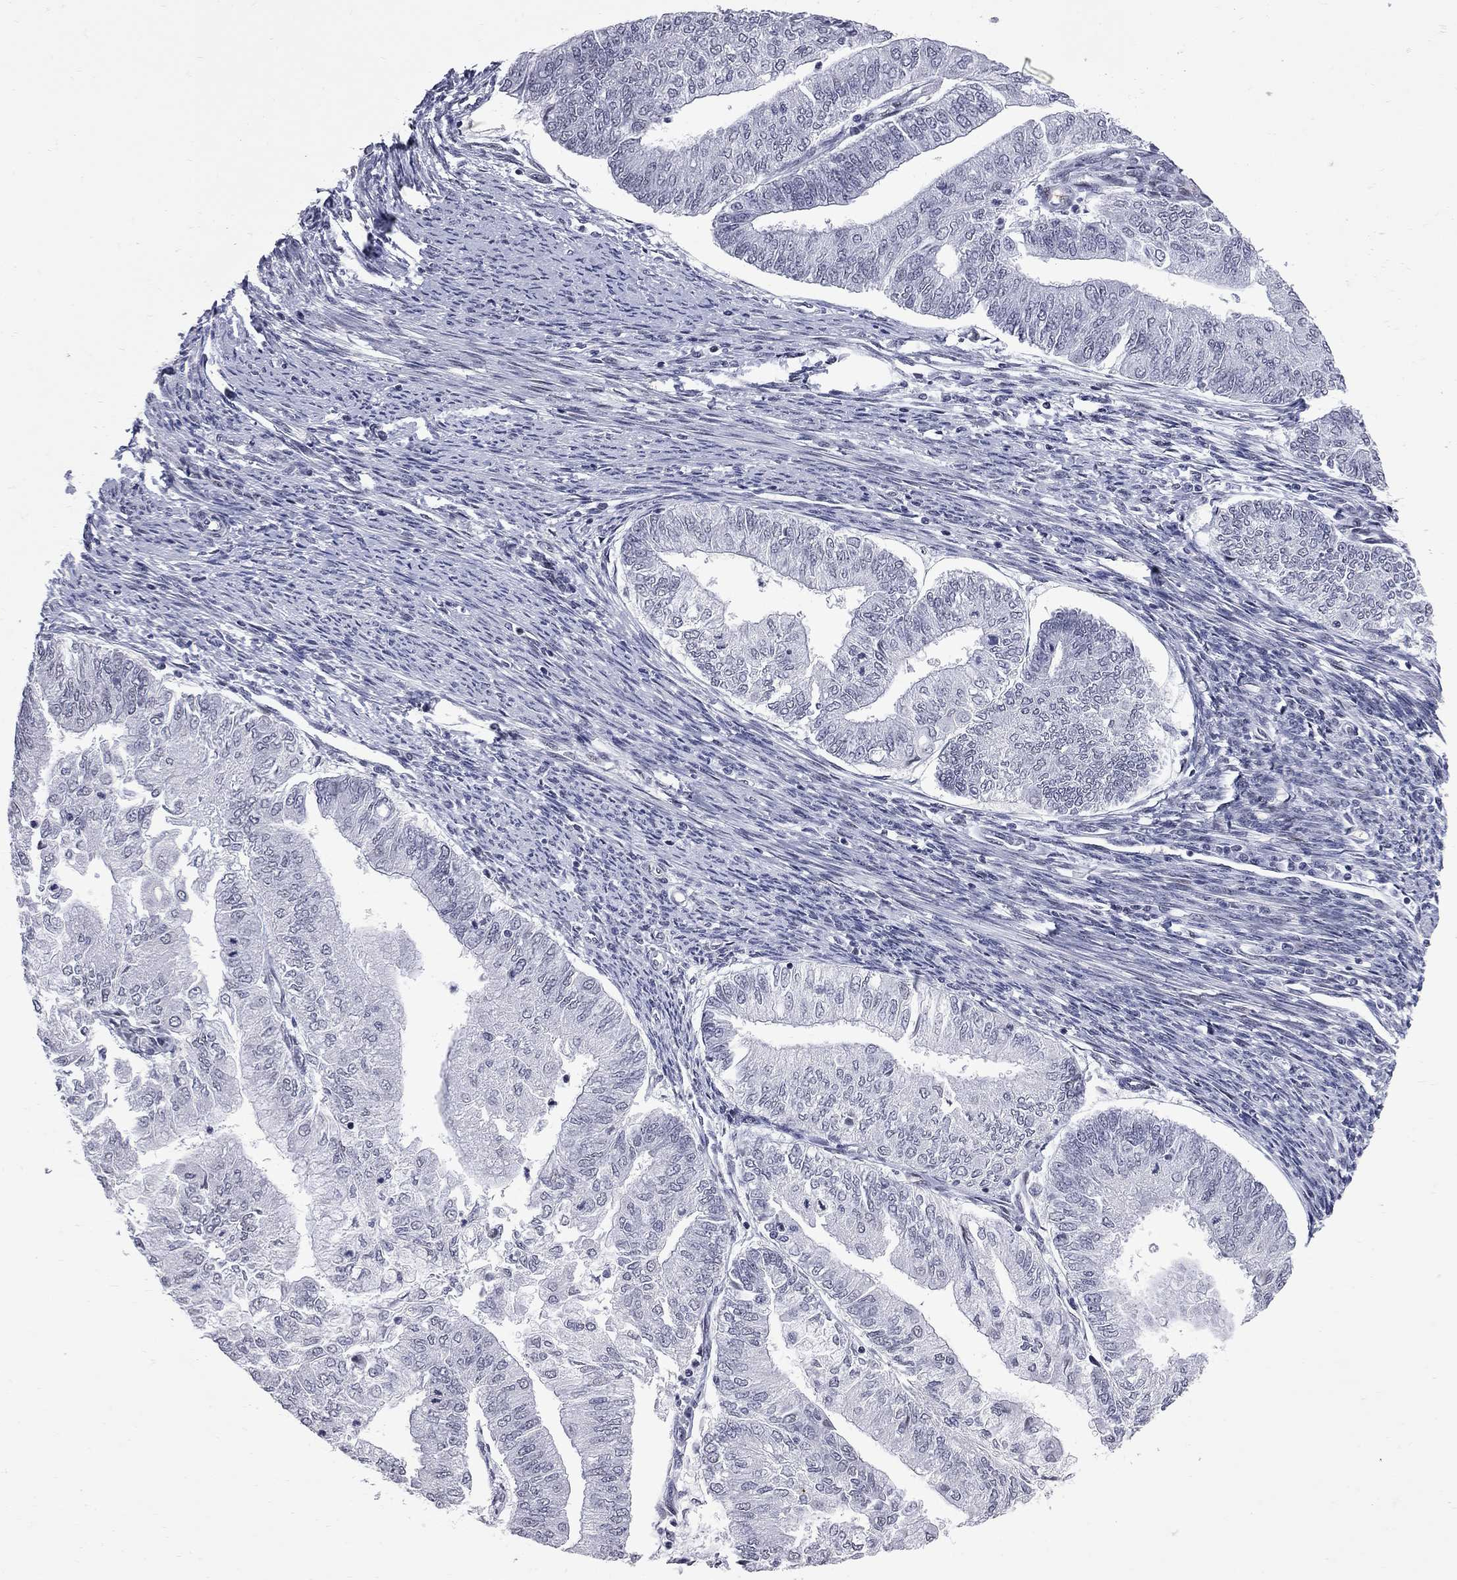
{"staining": {"intensity": "negative", "quantity": "none", "location": "none"}, "tissue": "endometrial cancer", "cell_type": "Tumor cells", "image_type": "cancer", "snomed": [{"axis": "morphology", "description": "Adenocarcinoma, NOS"}, {"axis": "topography", "description": "Endometrium"}], "caption": "Immunohistochemistry histopathology image of human endometrial cancer stained for a protein (brown), which shows no positivity in tumor cells.", "gene": "ZBTB47", "patient": {"sex": "female", "age": 59}}